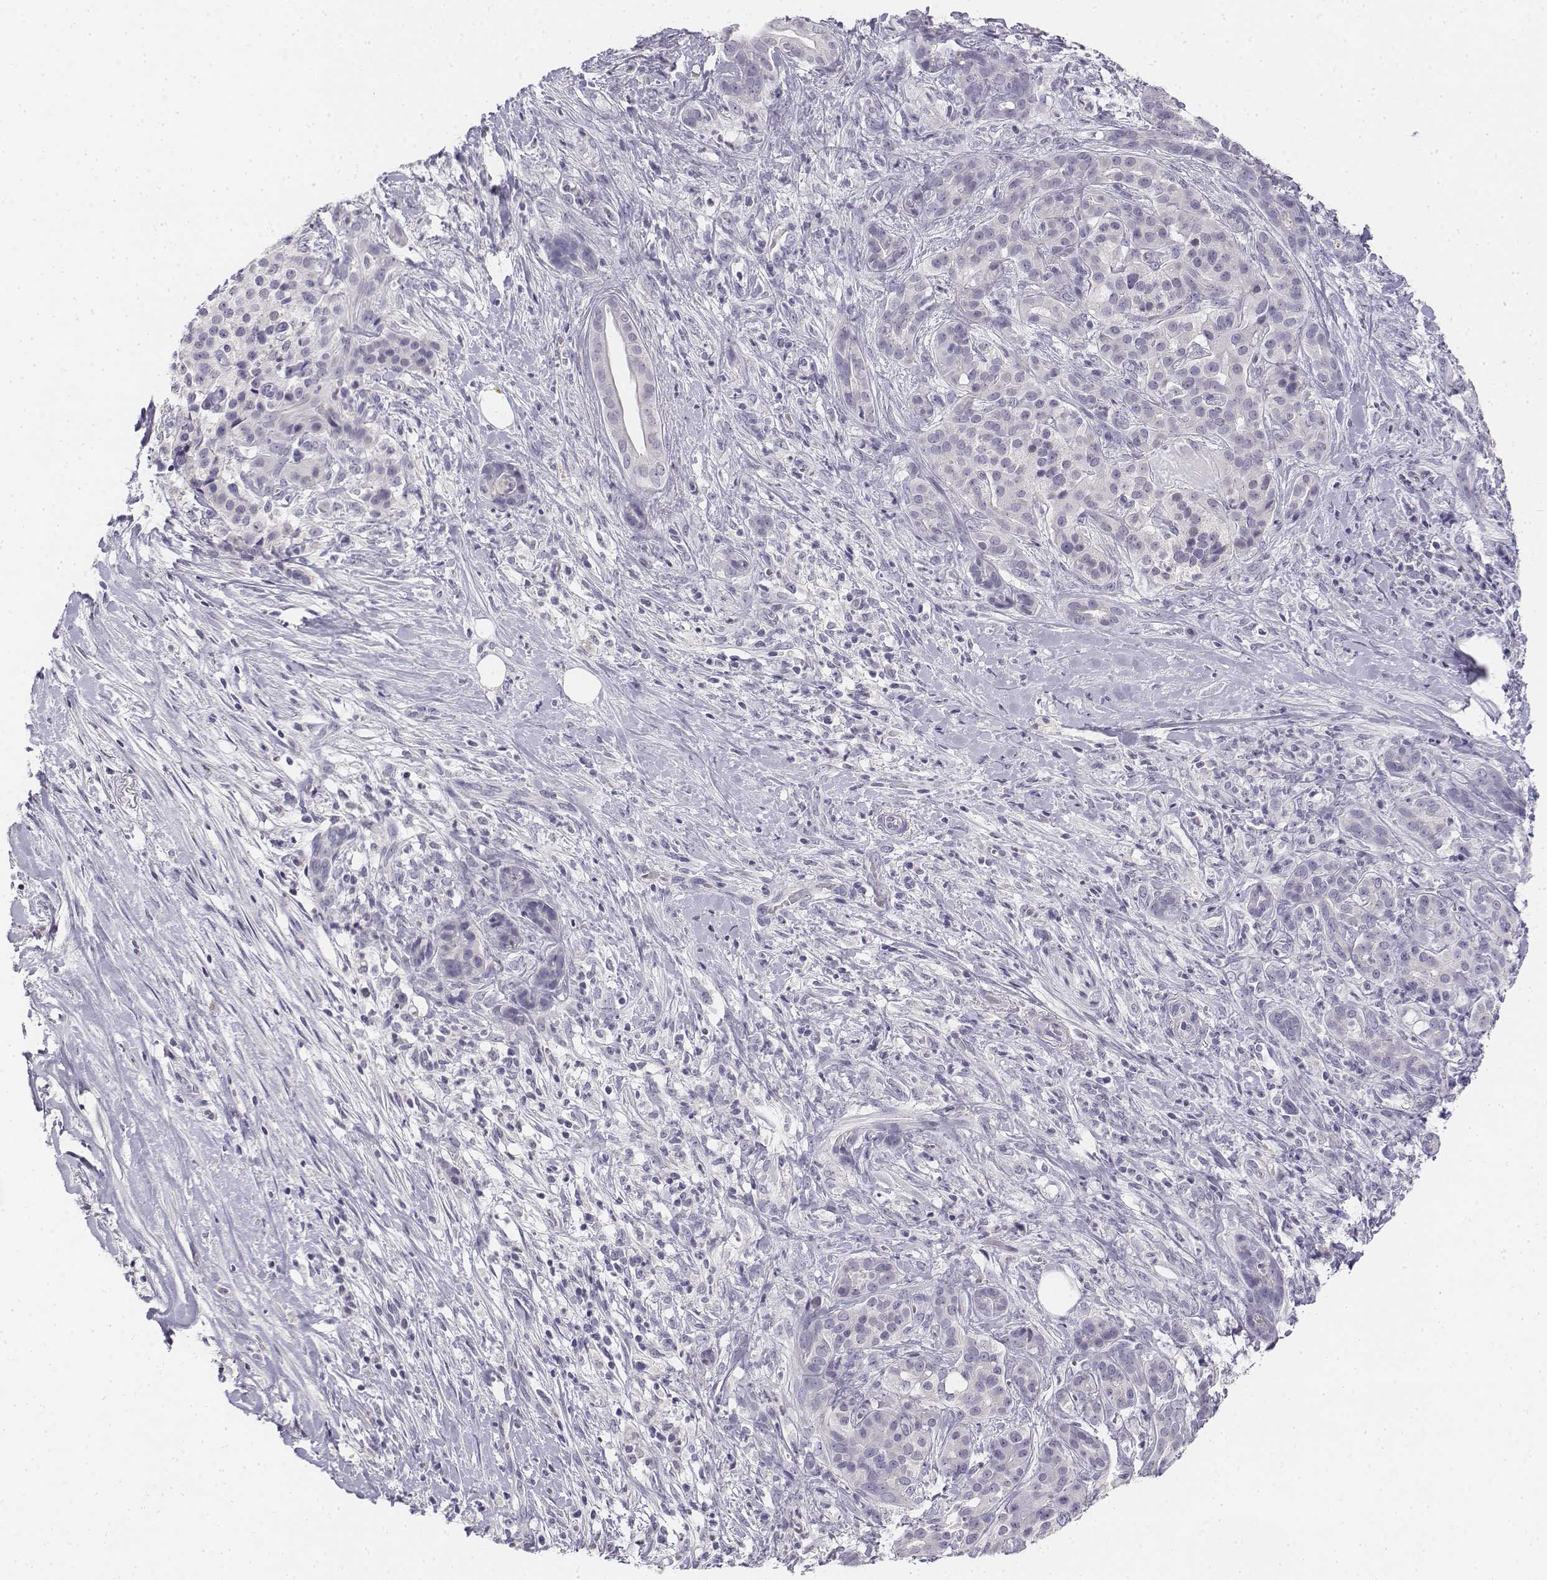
{"staining": {"intensity": "negative", "quantity": "none", "location": "none"}, "tissue": "pancreatic cancer", "cell_type": "Tumor cells", "image_type": "cancer", "snomed": [{"axis": "morphology", "description": "Normal tissue, NOS"}, {"axis": "morphology", "description": "Inflammation, NOS"}, {"axis": "morphology", "description": "Adenocarcinoma, NOS"}, {"axis": "topography", "description": "Pancreas"}], "caption": "This is an IHC photomicrograph of human pancreatic cancer (adenocarcinoma). There is no staining in tumor cells.", "gene": "UCN2", "patient": {"sex": "male", "age": 57}}